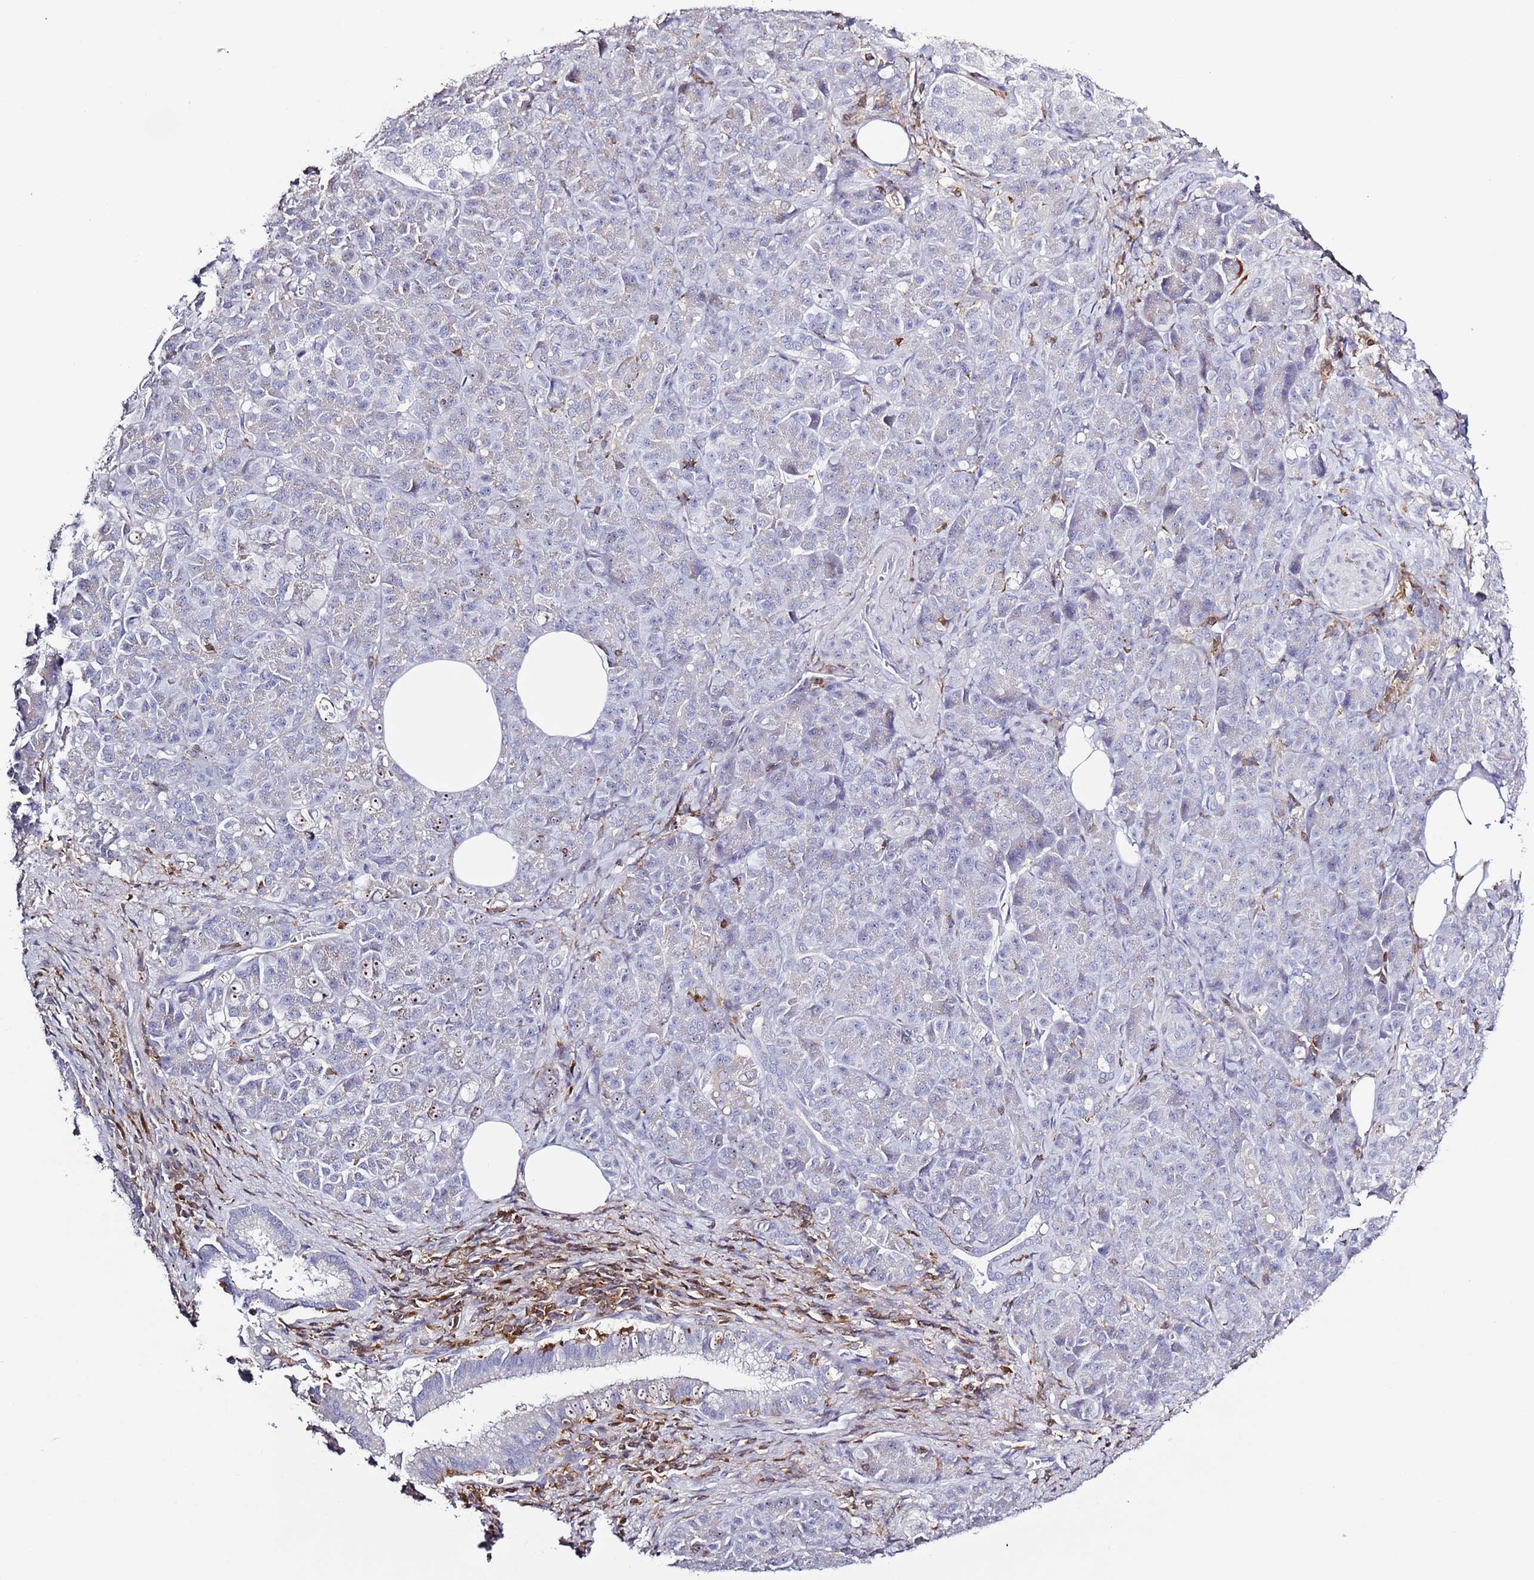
{"staining": {"intensity": "negative", "quantity": "none", "location": "none"}, "tissue": "pancreatic cancer", "cell_type": "Tumor cells", "image_type": "cancer", "snomed": [{"axis": "morphology", "description": "Adenocarcinoma, NOS"}, {"axis": "topography", "description": "Pancreas"}], "caption": "Immunohistochemistry (IHC) of human adenocarcinoma (pancreatic) reveals no positivity in tumor cells.", "gene": "LPXN", "patient": {"sex": "male", "age": 57}}